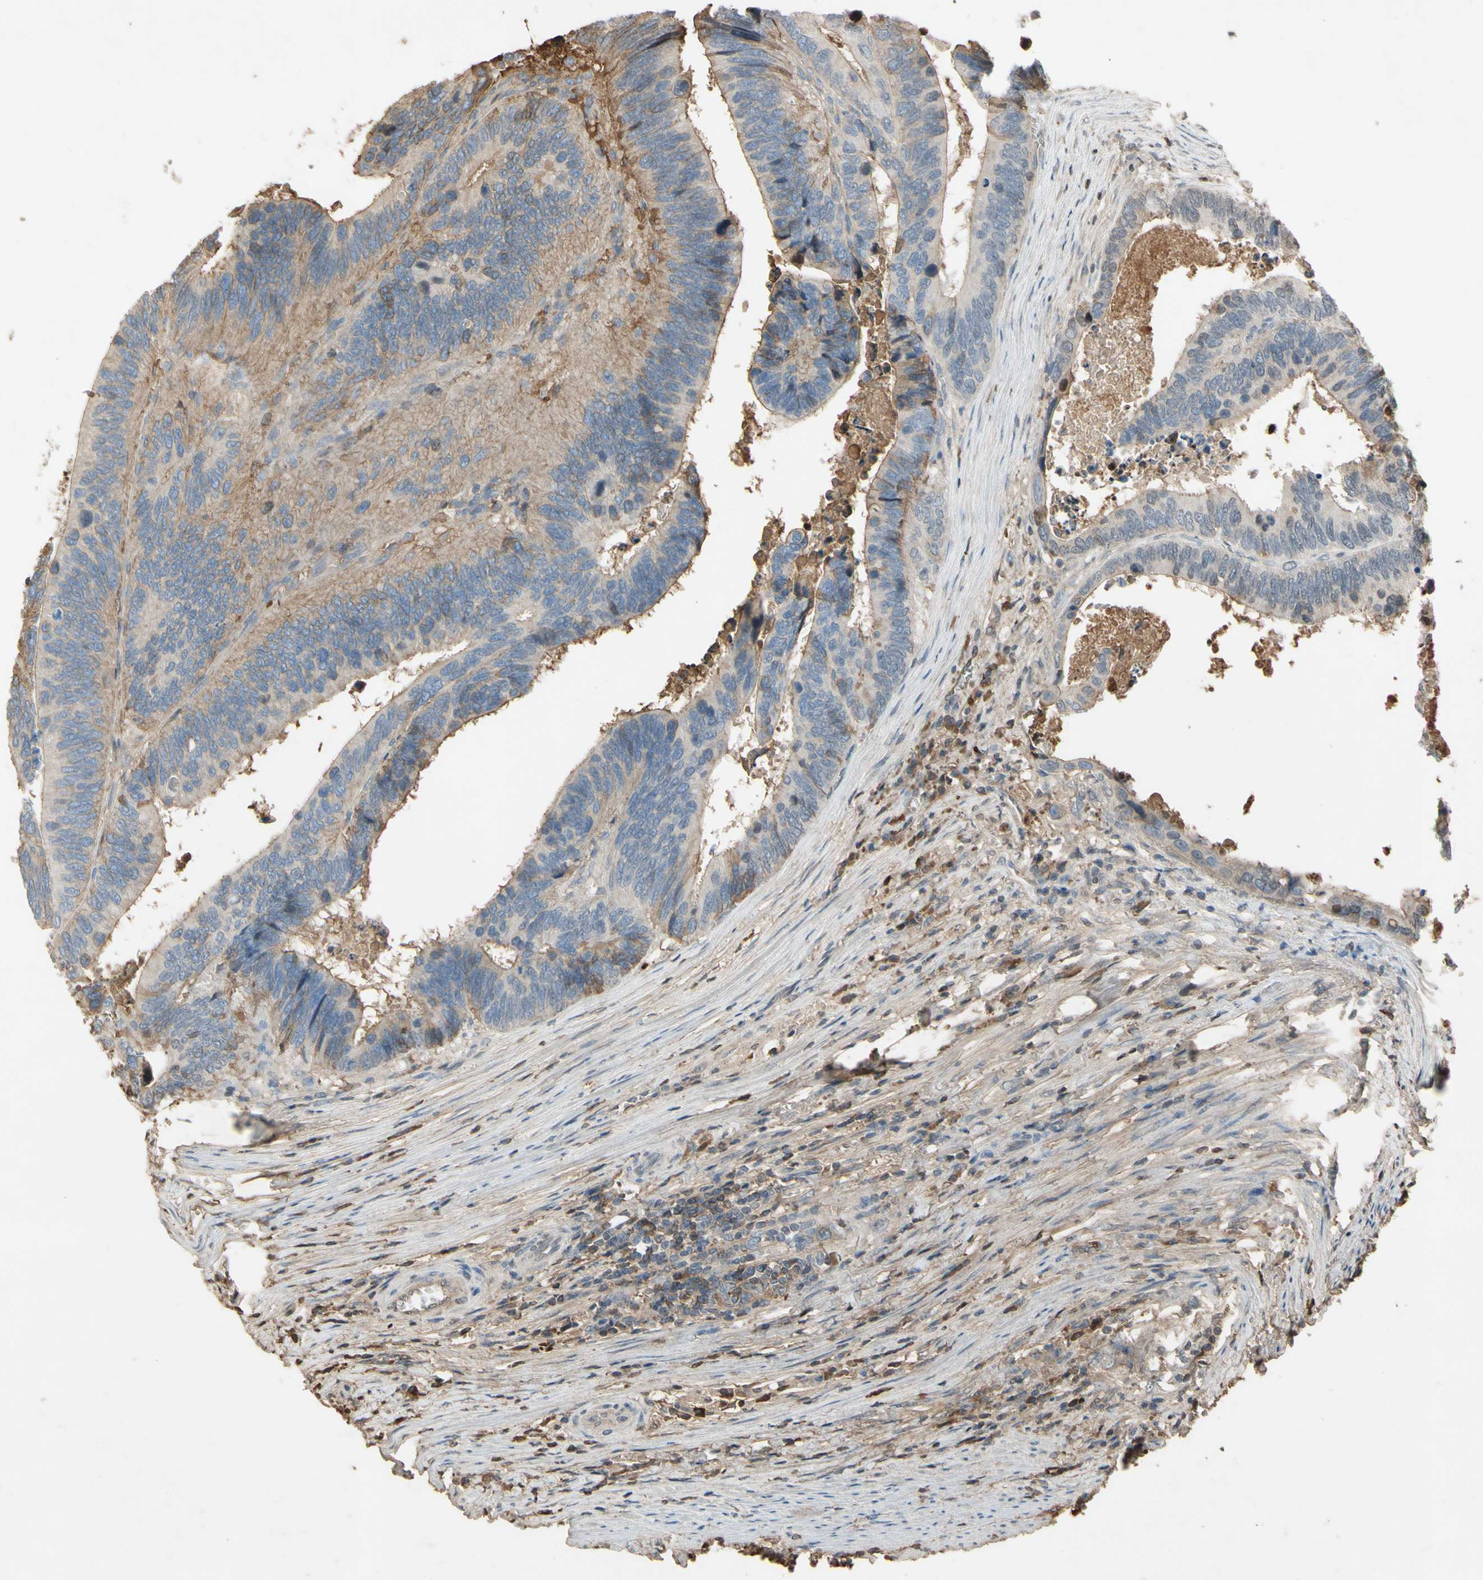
{"staining": {"intensity": "weak", "quantity": ">75%", "location": "cytoplasmic/membranous"}, "tissue": "colorectal cancer", "cell_type": "Tumor cells", "image_type": "cancer", "snomed": [{"axis": "morphology", "description": "Adenocarcinoma, NOS"}, {"axis": "topography", "description": "Colon"}], "caption": "The photomicrograph exhibits immunohistochemical staining of adenocarcinoma (colorectal). There is weak cytoplasmic/membranous staining is present in about >75% of tumor cells.", "gene": "TIMP2", "patient": {"sex": "male", "age": 72}}